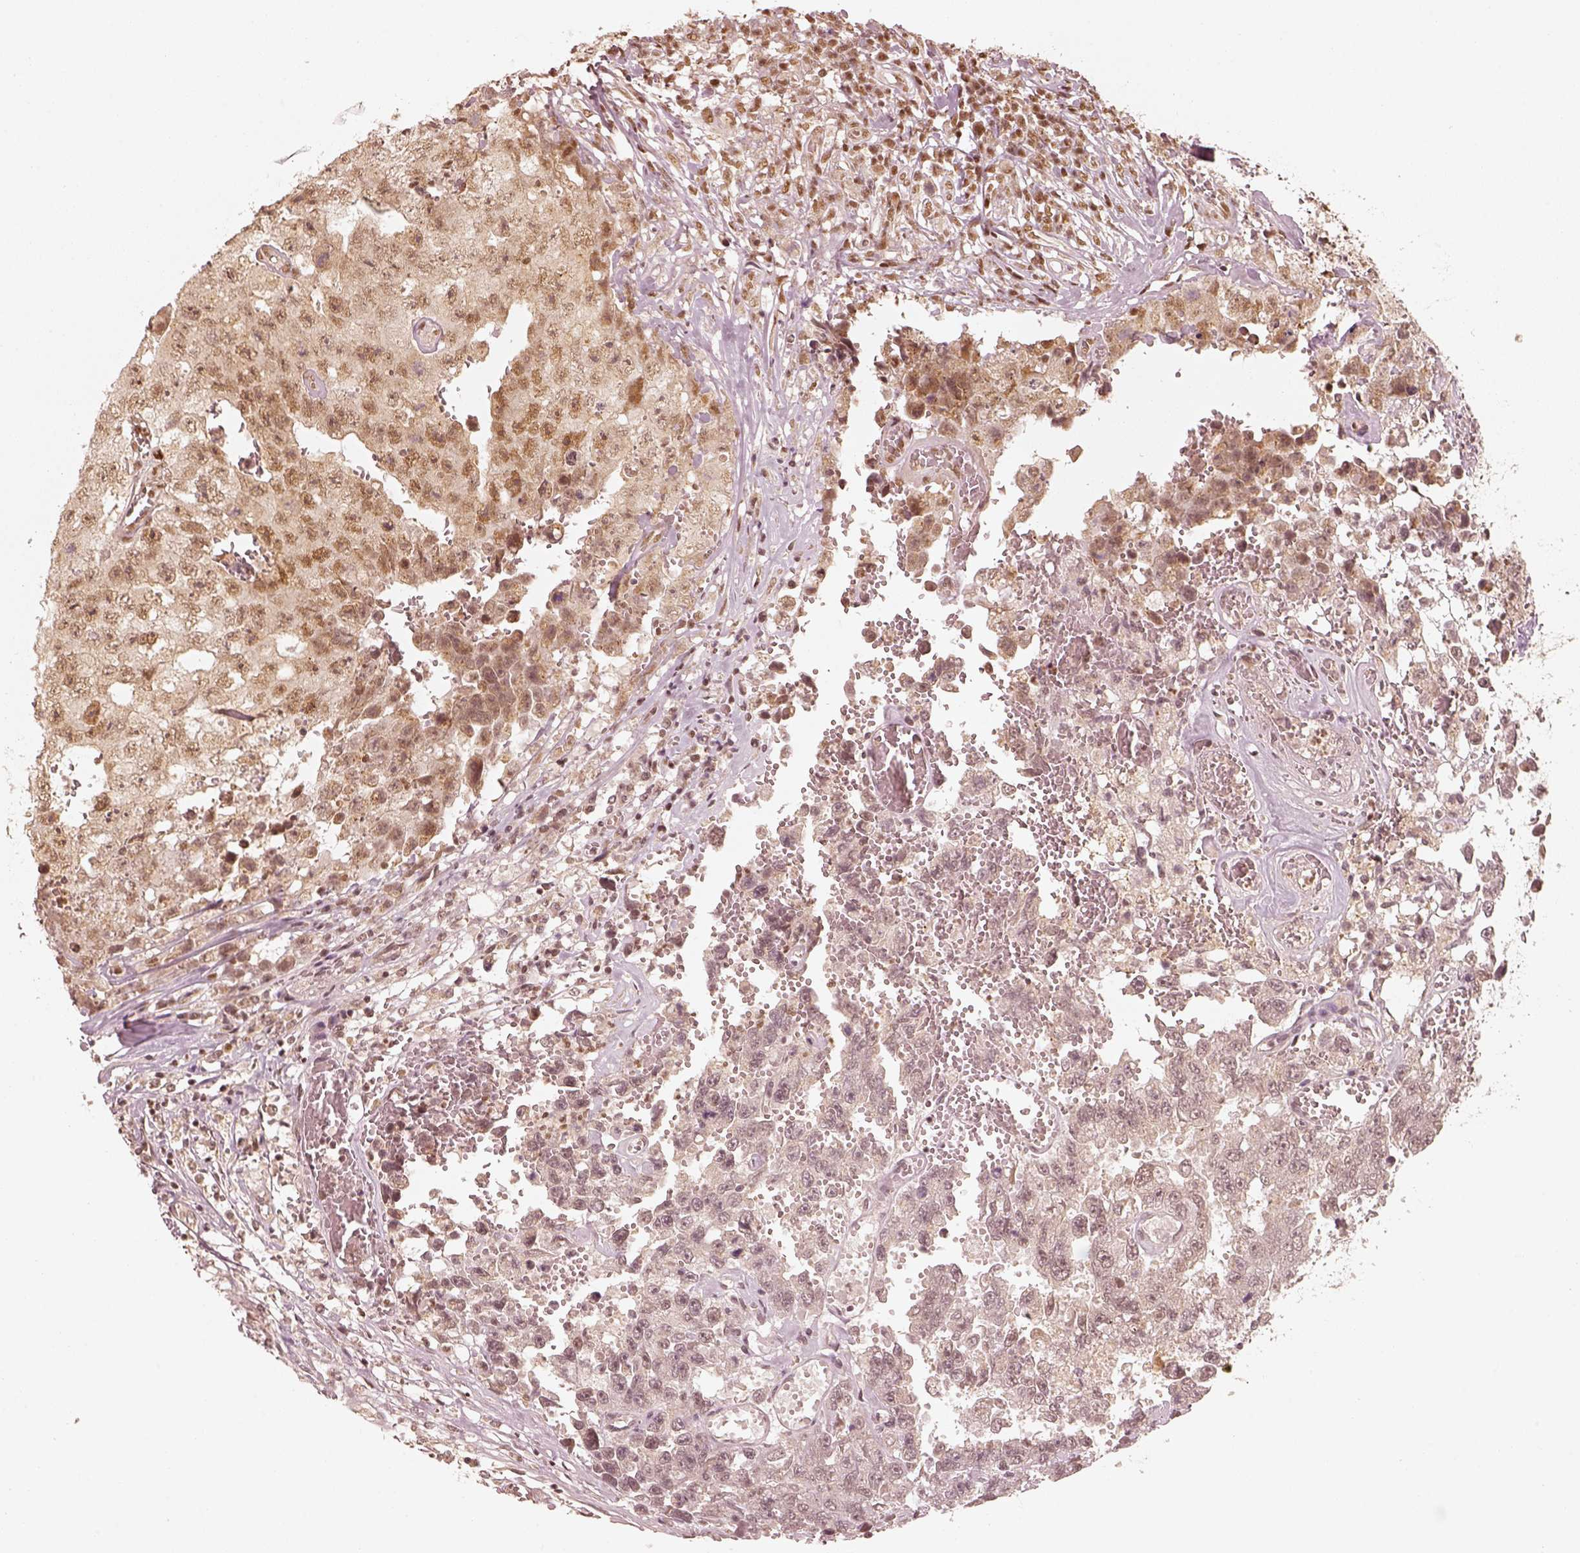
{"staining": {"intensity": "moderate", "quantity": ">75%", "location": "nuclear"}, "tissue": "testis cancer", "cell_type": "Tumor cells", "image_type": "cancer", "snomed": [{"axis": "morphology", "description": "Carcinoma, Embryonal, NOS"}, {"axis": "topography", "description": "Testis"}], "caption": "Testis cancer stained with a brown dye reveals moderate nuclear positive expression in about >75% of tumor cells.", "gene": "GMEB2", "patient": {"sex": "male", "age": 36}}